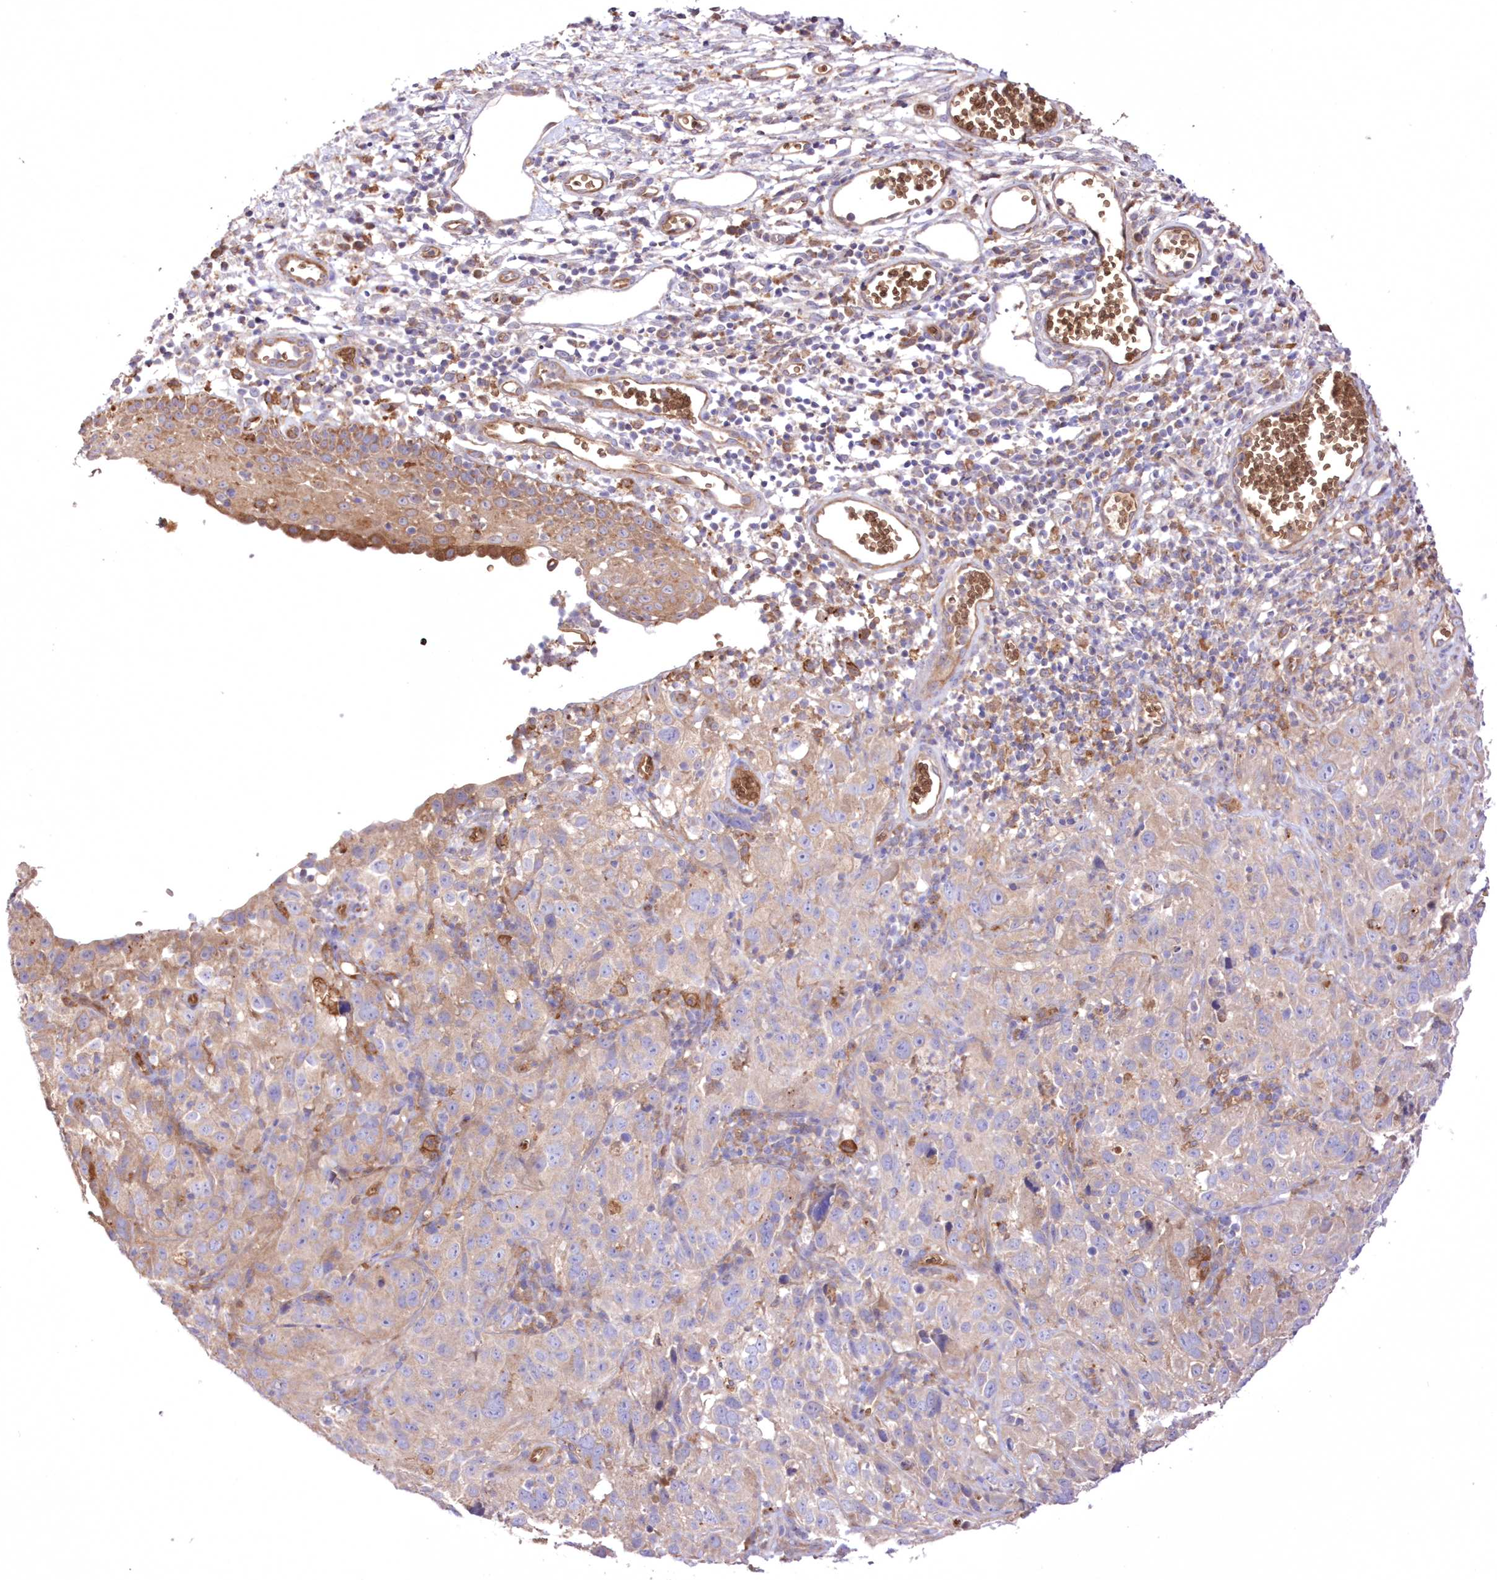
{"staining": {"intensity": "negative", "quantity": "none", "location": "none"}, "tissue": "cervical cancer", "cell_type": "Tumor cells", "image_type": "cancer", "snomed": [{"axis": "morphology", "description": "Squamous cell carcinoma, NOS"}, {"axis": "topography", "description": "Cervix"}], "caption": "This is a photomicrograph of IHC staining of cervical squamous cell carcinoma, which shows no expression in tumor cells. (DAB (3,3'-diaminobenzidine) immunohistochemistry (IHC), high magnification).", "gene": "FCHO2", "patient": {"sex": "female", "age": 32}}